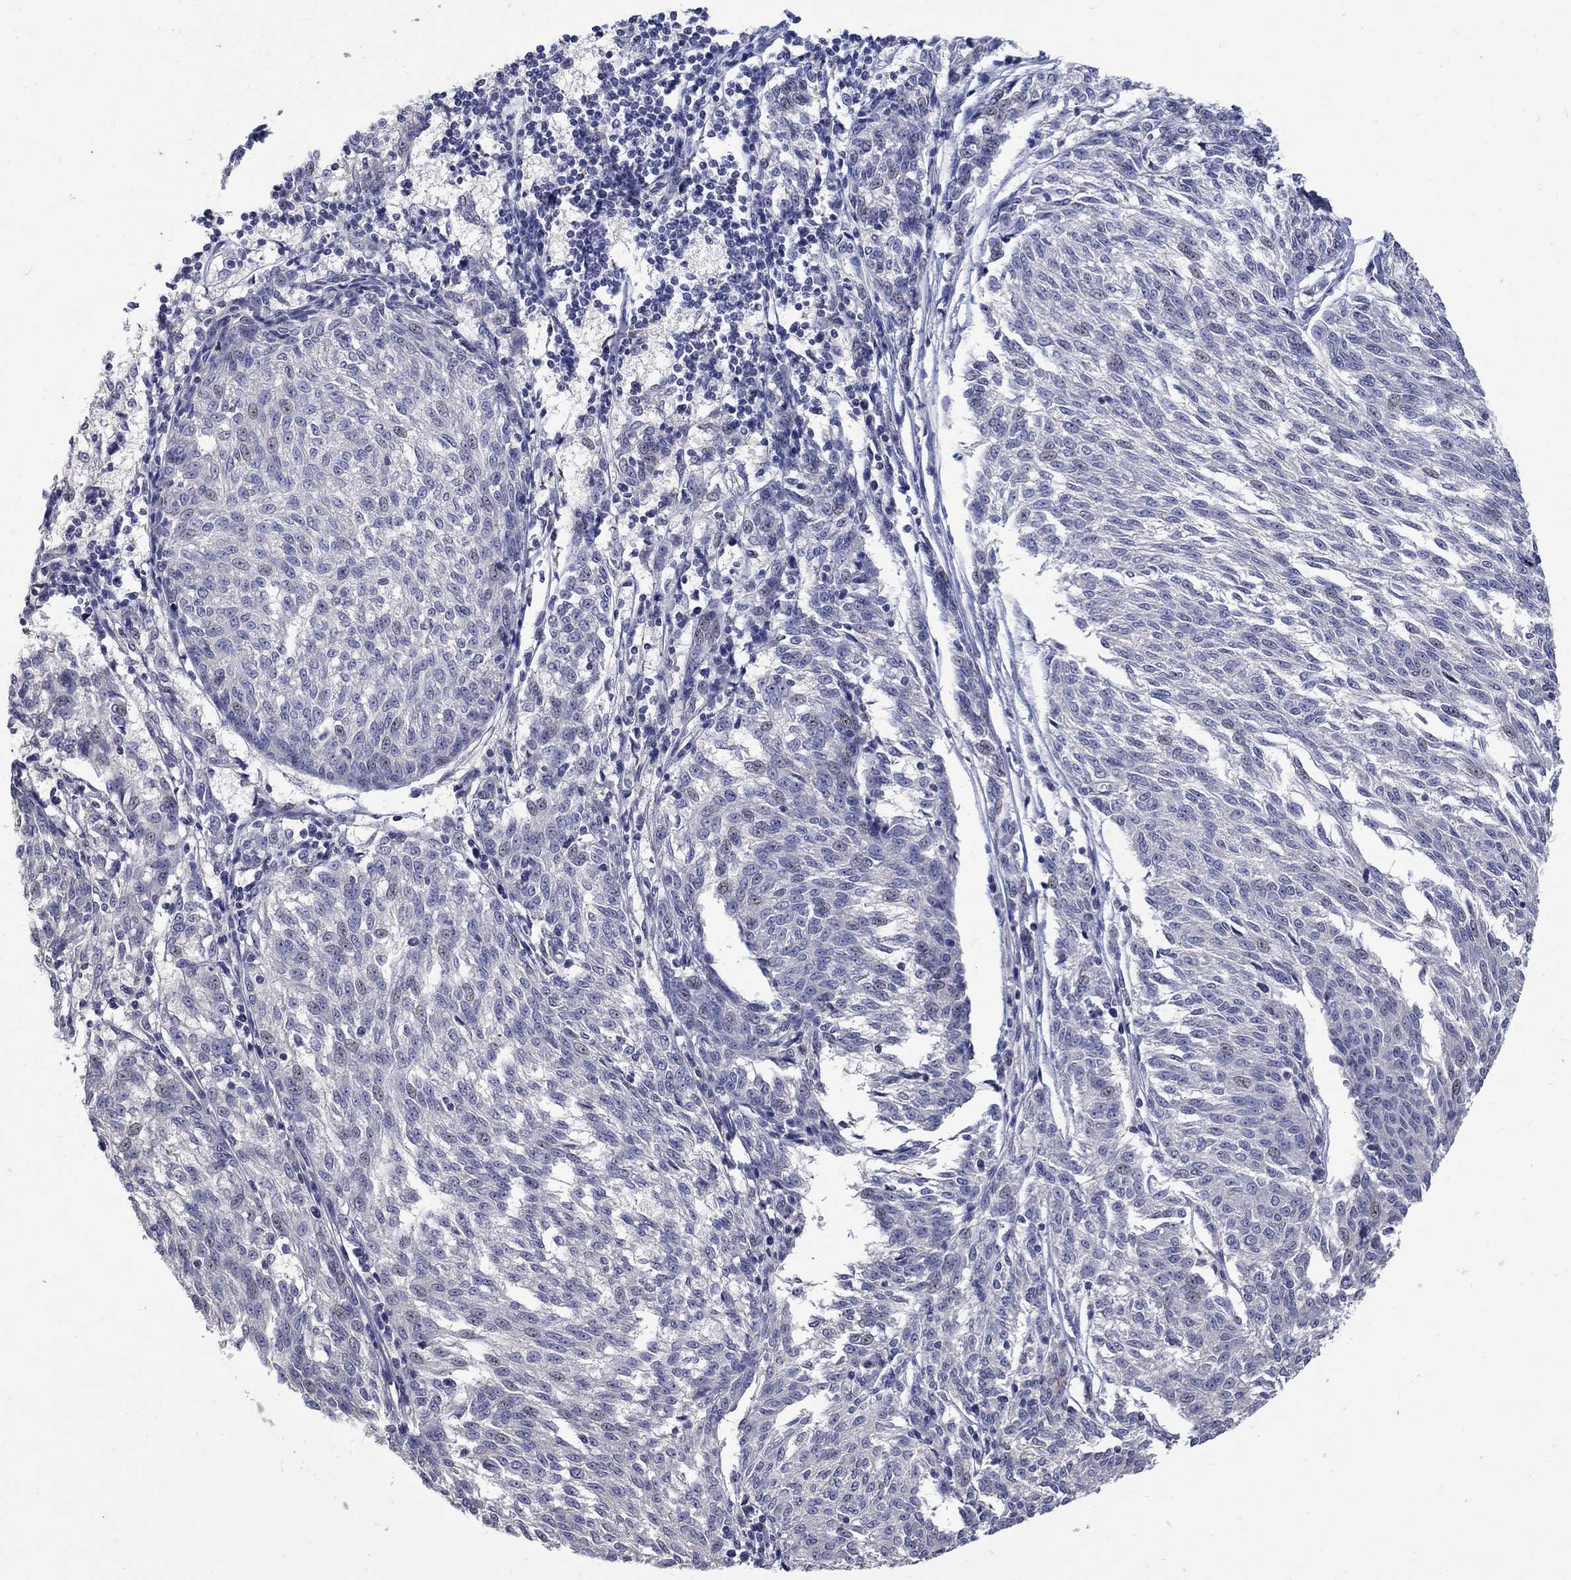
{"staining": {"intensity": "negative", "quantity": "none", "location": "none"}, "tissue": "melanoma", "cell_type": "Tumor cells", "image_type": "cancer", "snomed": [{"axis": "morphology", "description": "Malignant melanoma, NOS"}, {"axis": "topography", "description": "Skin"}], "caption": "Tumor cells are negative for protein expression in human melanoma.", "gene": "CETN1", "patient": {"sex": "female", "age": 72}}